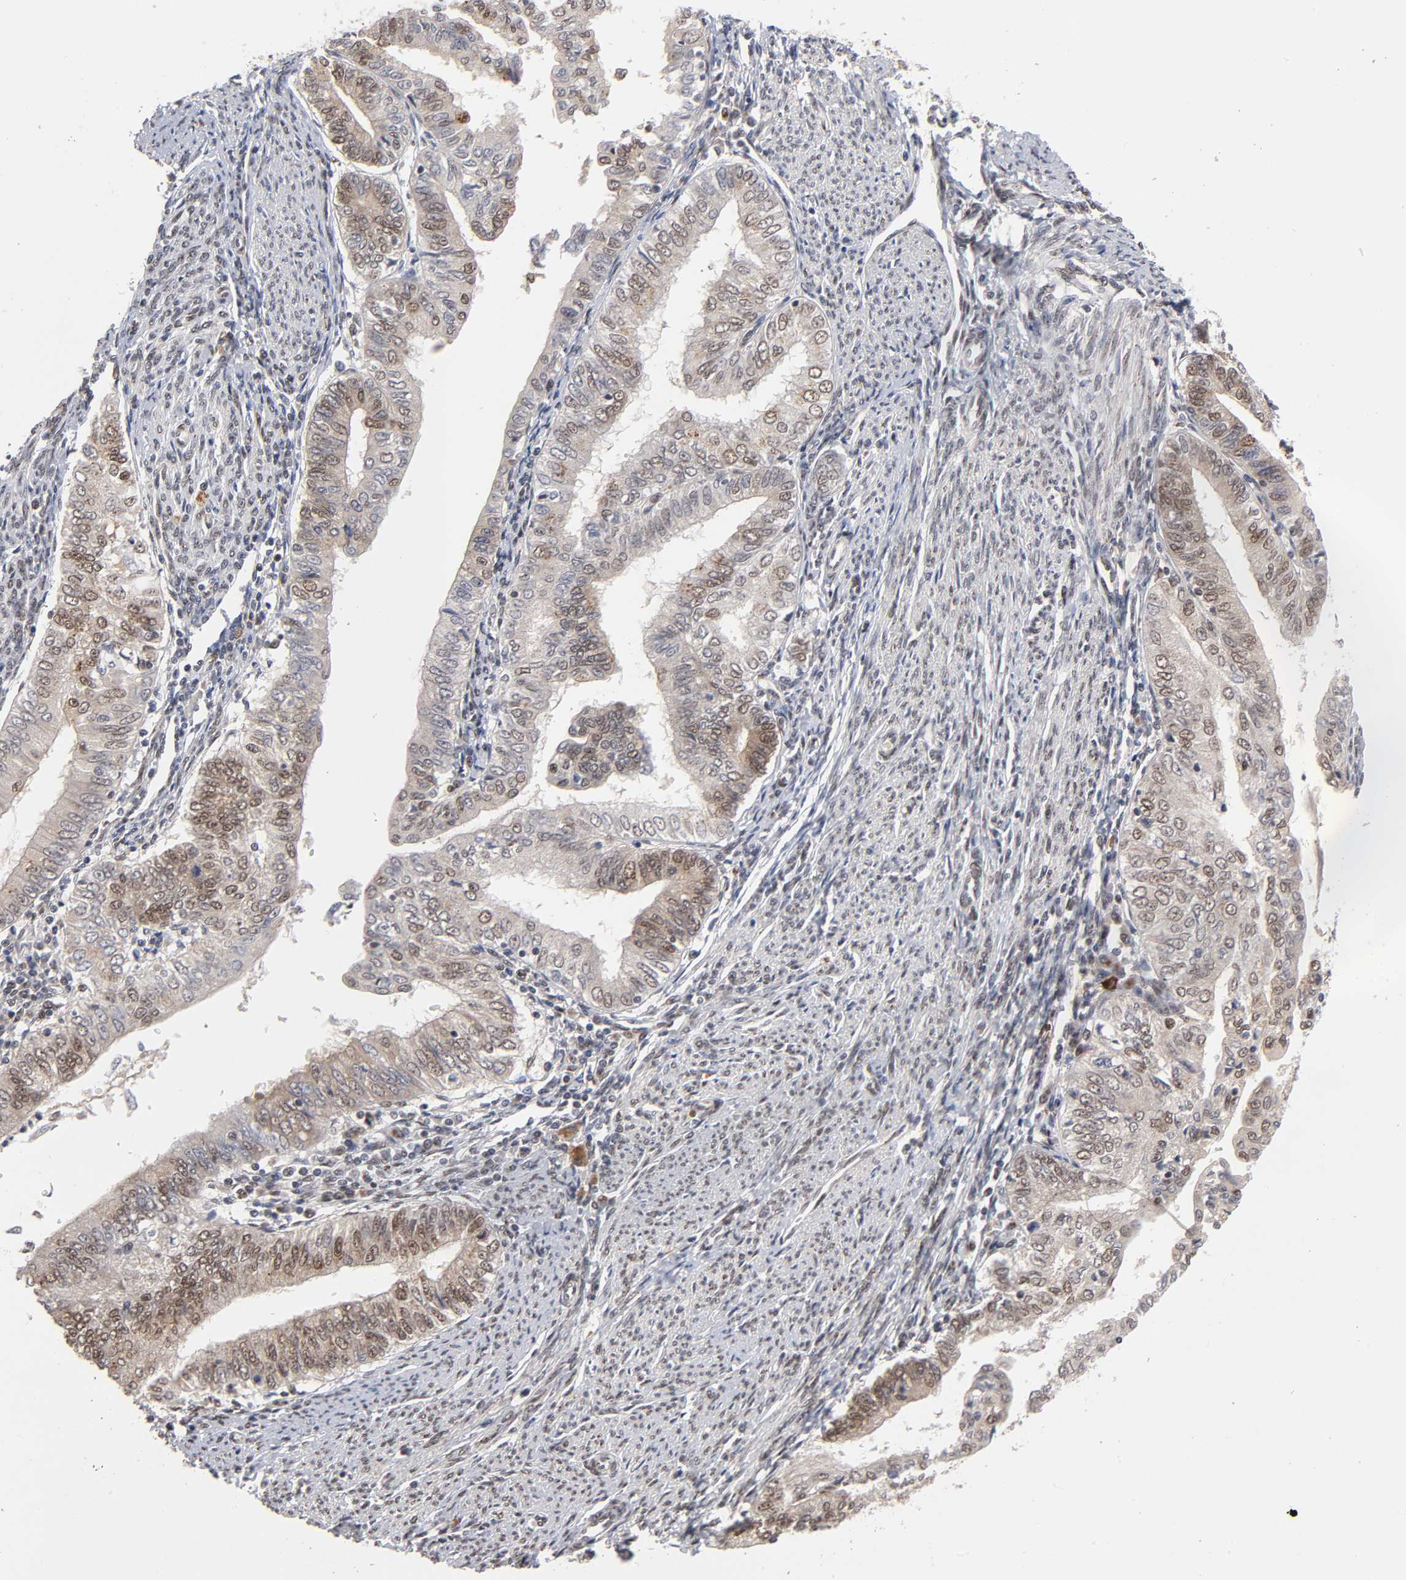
{"staining": {"intensity": "moderate", "quantity": ">75%", "location": "cytoplasmic/membranous,nuclear"}, "tissue": "endometrial cancer", "cell_type": "Tumor cells", "image_type": "cancer", "snomed": [{"axis": "morphology", "description": "Adenocarcinoma, NOS"}, {"axis": "topography", "description": "Endometrium"}], "caption": "Immunohistochemical staining of endometrial cancer reveals medium levels of moderate cytoplasmic/membranous and nuclear protein staining in approximately >75% of tumor cells. Nuclei are stained in blue.", "gene": "EP300", "patient": {"sex": "female", "age": 66}}